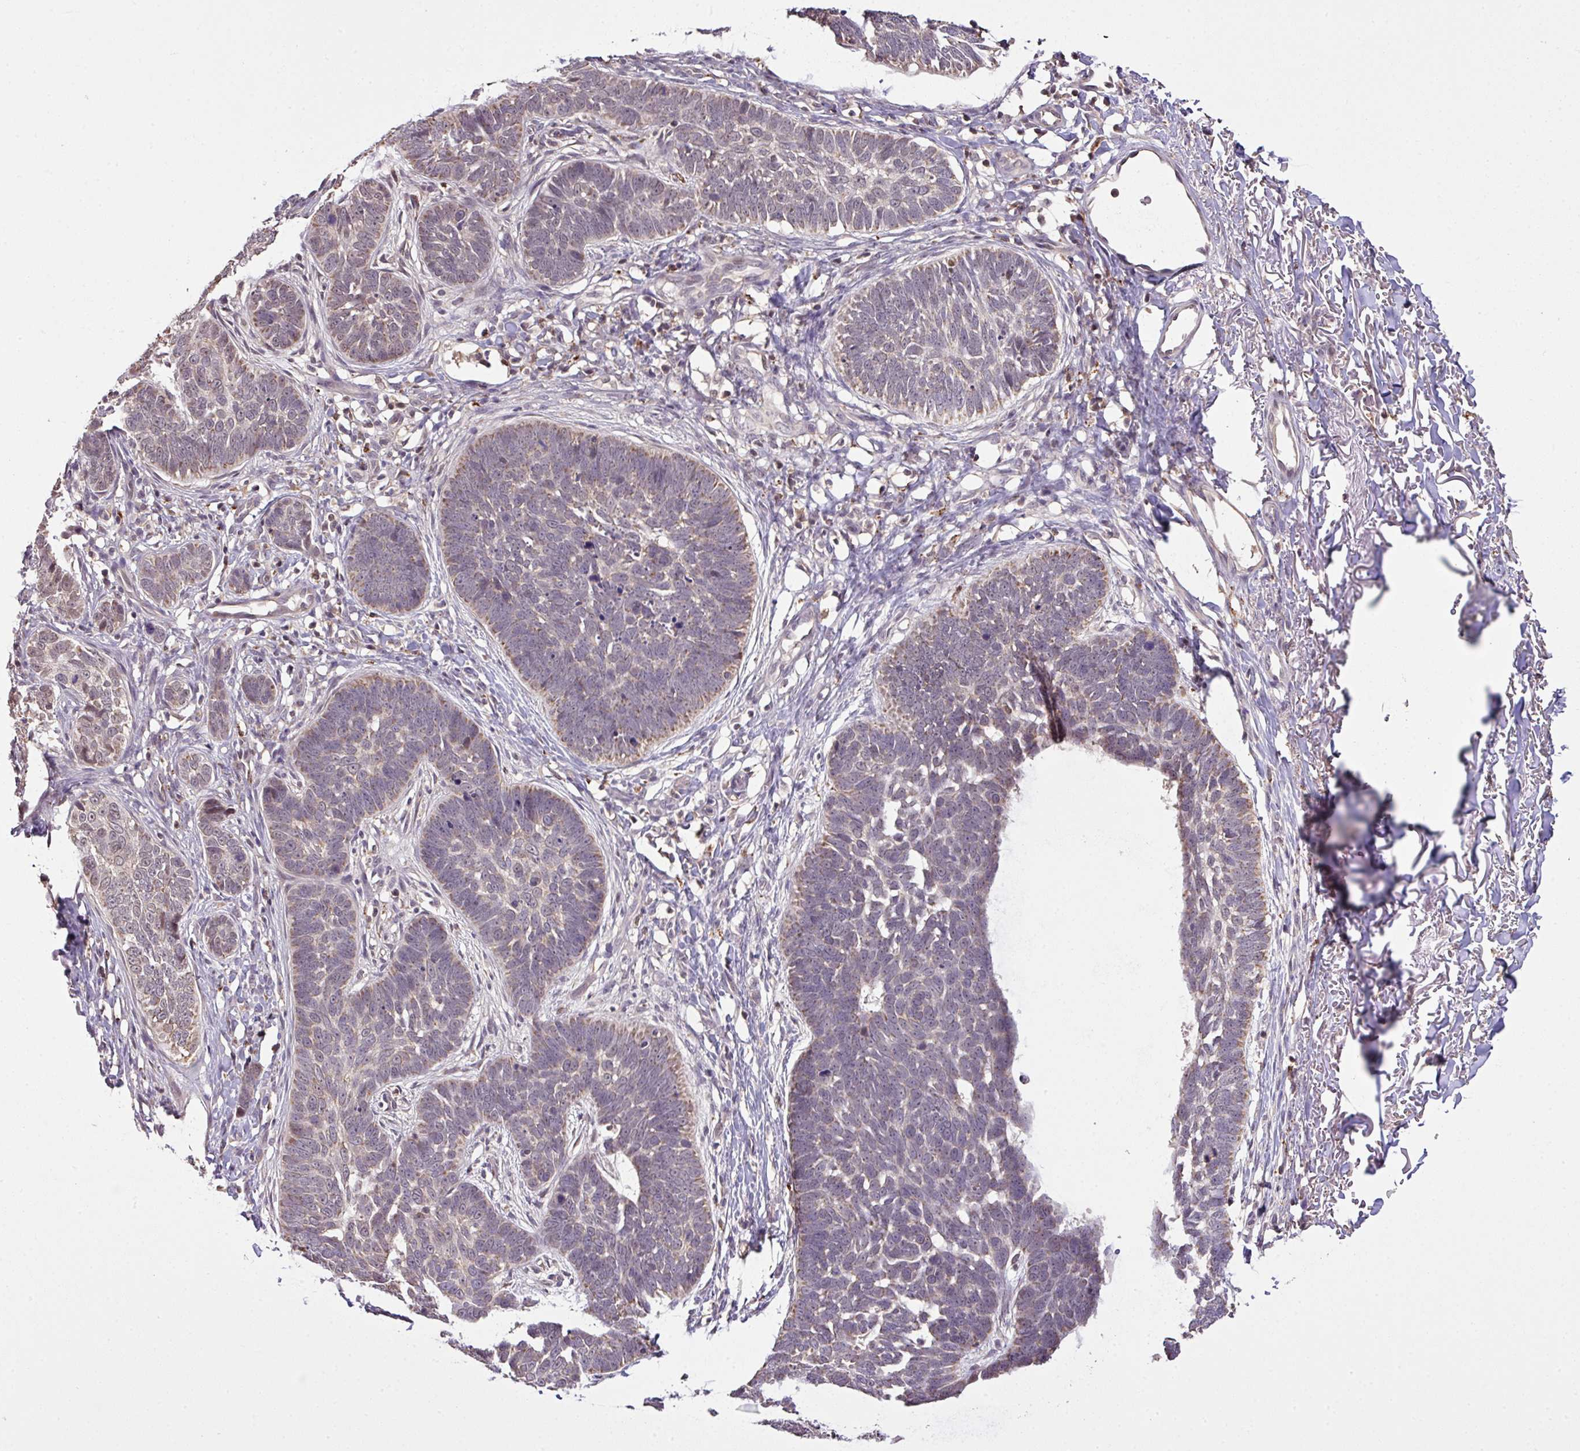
{"staining": {"intensity": "weak", "quantity": "25%-75%", "location": "cytoplasmic/membranous"}, "tissue": "skin cancer", "cell_type": "Tumor cells", "image_type": "cancer", "snomed": [{"axis": "morphology", "description": "Normal tissue, NOS"}, {"axis": "morphology", "description": "Basal cell carcinoma"}, {"axis": "topography", "description": "Skin"}], "caption": "High-power microscopy captured an immunohistochemistry micrograph of skin cancer, revealing weak cytoplasmic/membranous positivity in about 25%-75% of tumor cells.", "gene": "SMCO4", "patient": {"sex": "male", "age": 77}}